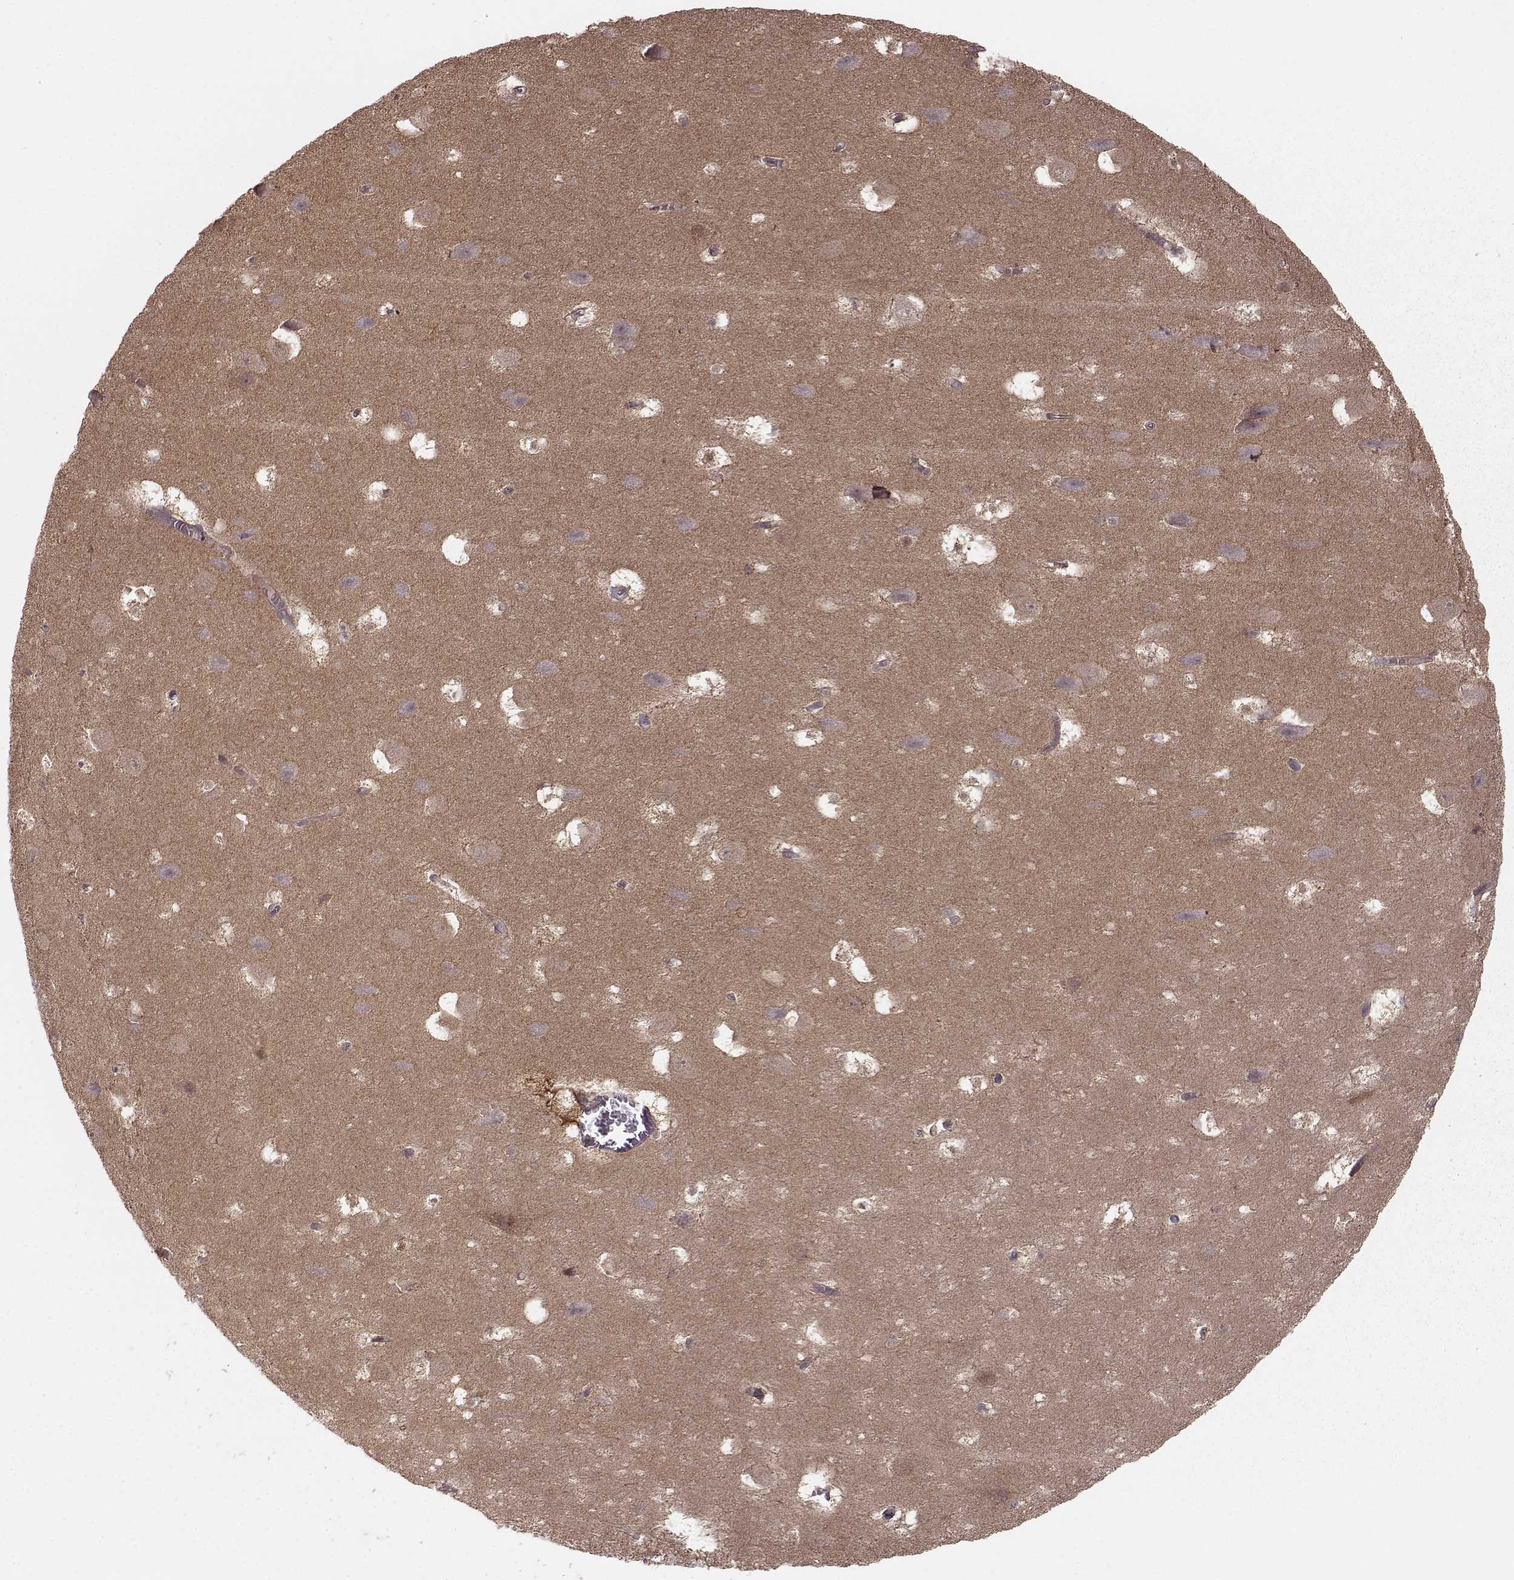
{"staining": {"intensity": "negative", "quantity": "none", "location": "none"}, "tissue": "hippocampus", "cell_type": "Glial cells", "image_type": "normal", "snomed": [{"axis": "morphology", "description": "Normal tissue, NOS"}, {"axis": "topography", "description": "Hippocampus"}], "caption": "Unremarkable hippocampus was stained to show a protein in brown. There is no significant positivity in glial cells. The staining was performed using DAB (3,3'-diaminobenzidine) to visualize the protein expression in brown, while the nuclei were stained in blue with hematoxylin (Magnification: 20x).", "gene": "GSS", "patient": {"sex": "male", "age": 45}}